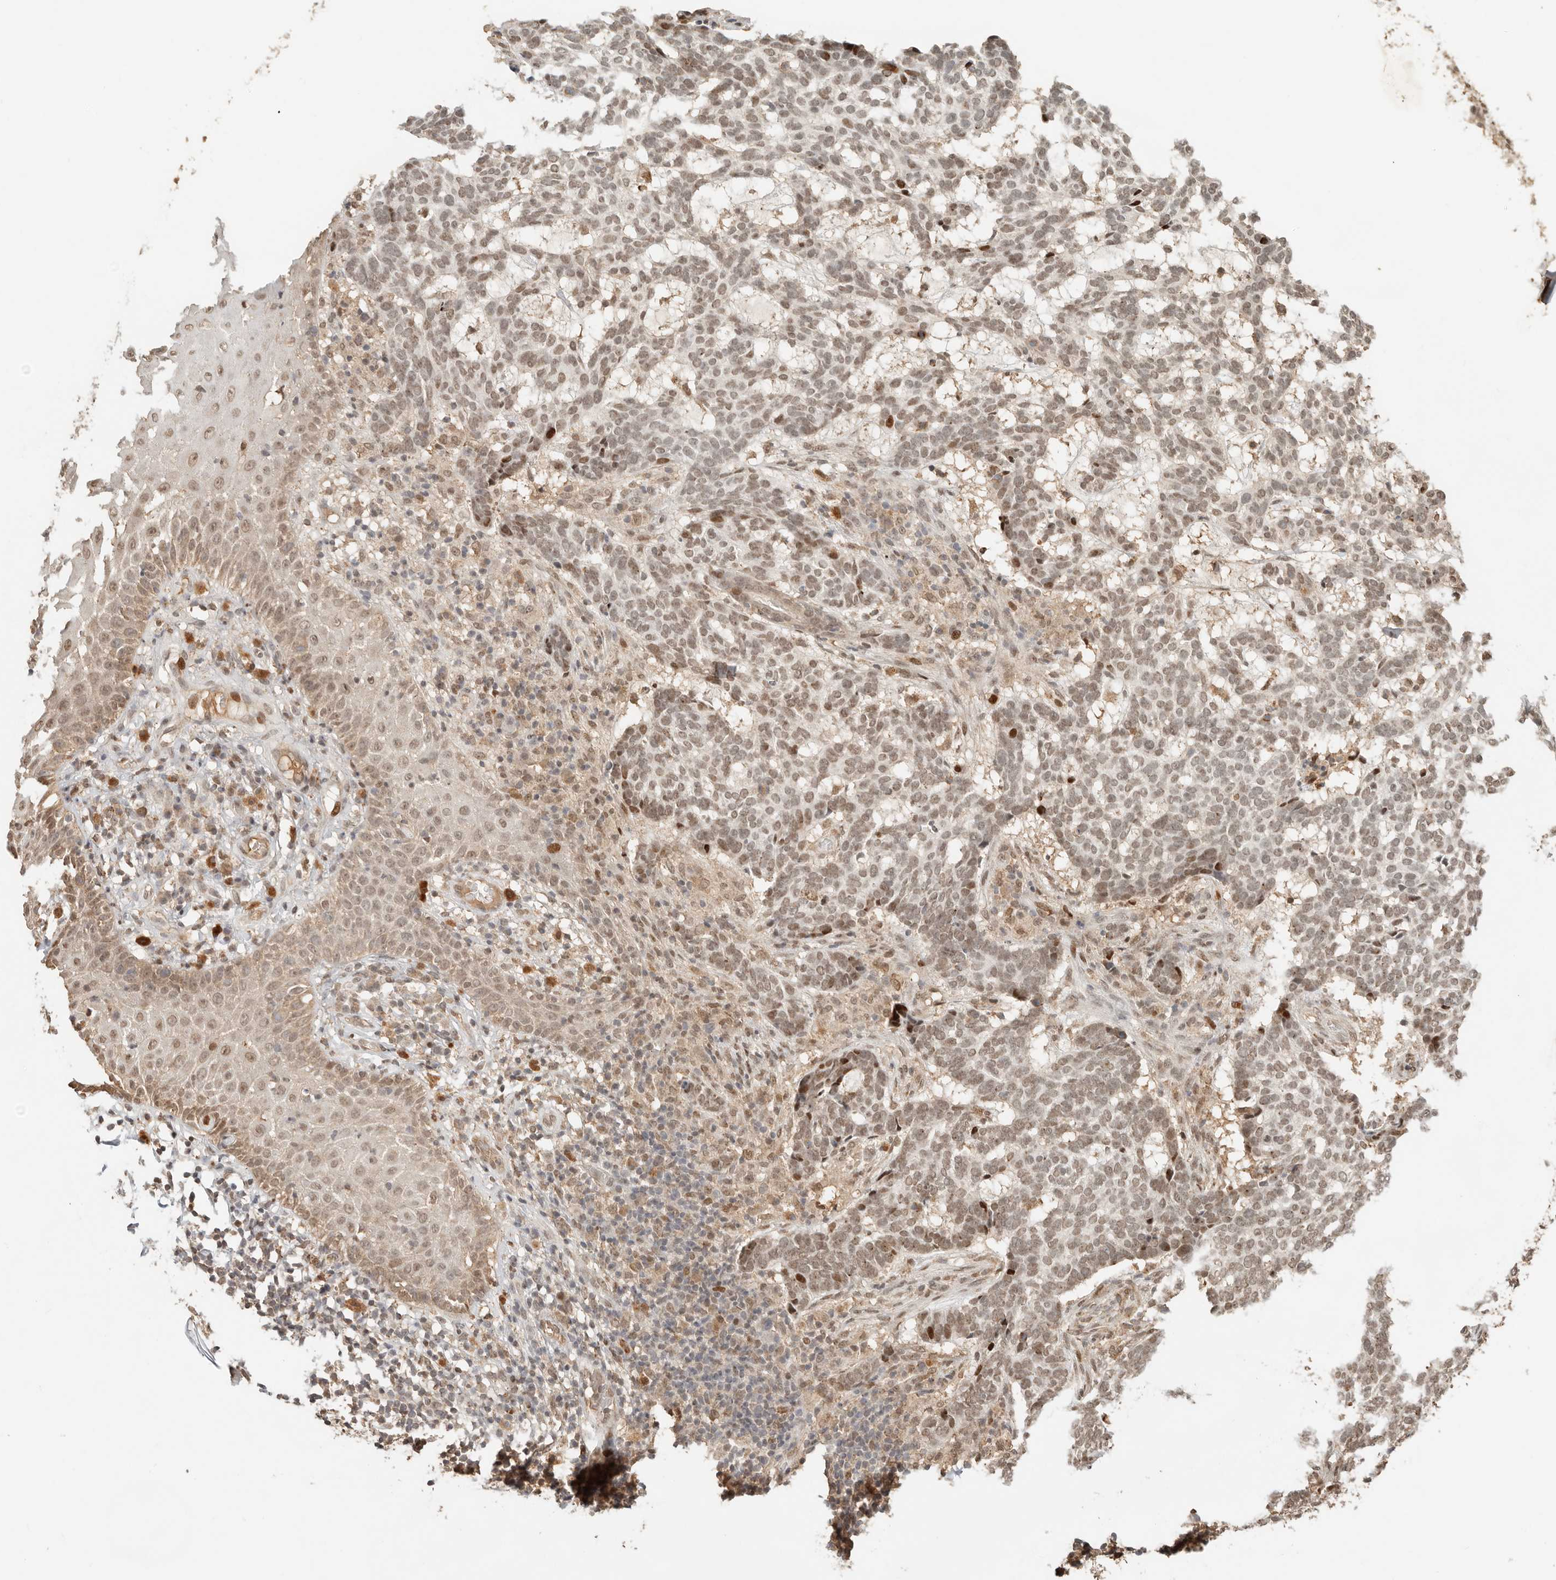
{"staining": {"intensity": "moderate", "quantity": ">75%", "location": "nuclear"}, "tissue": "skin cancer", "cell_type": "Tumor cells", "image_type": "cancer", "snomed": [{"axis": "morphology", "description": "Basal cell carcinoma"}, {"axis": "topography", "description": "Skin"}], "caption": "Human skin cancer stained with a brown dye exhibits moderate nuclear positive positivity in approximately >75% of tumor cells.", "gene": "NPAS2", "patient": {"sex": "male", "age": 85}}